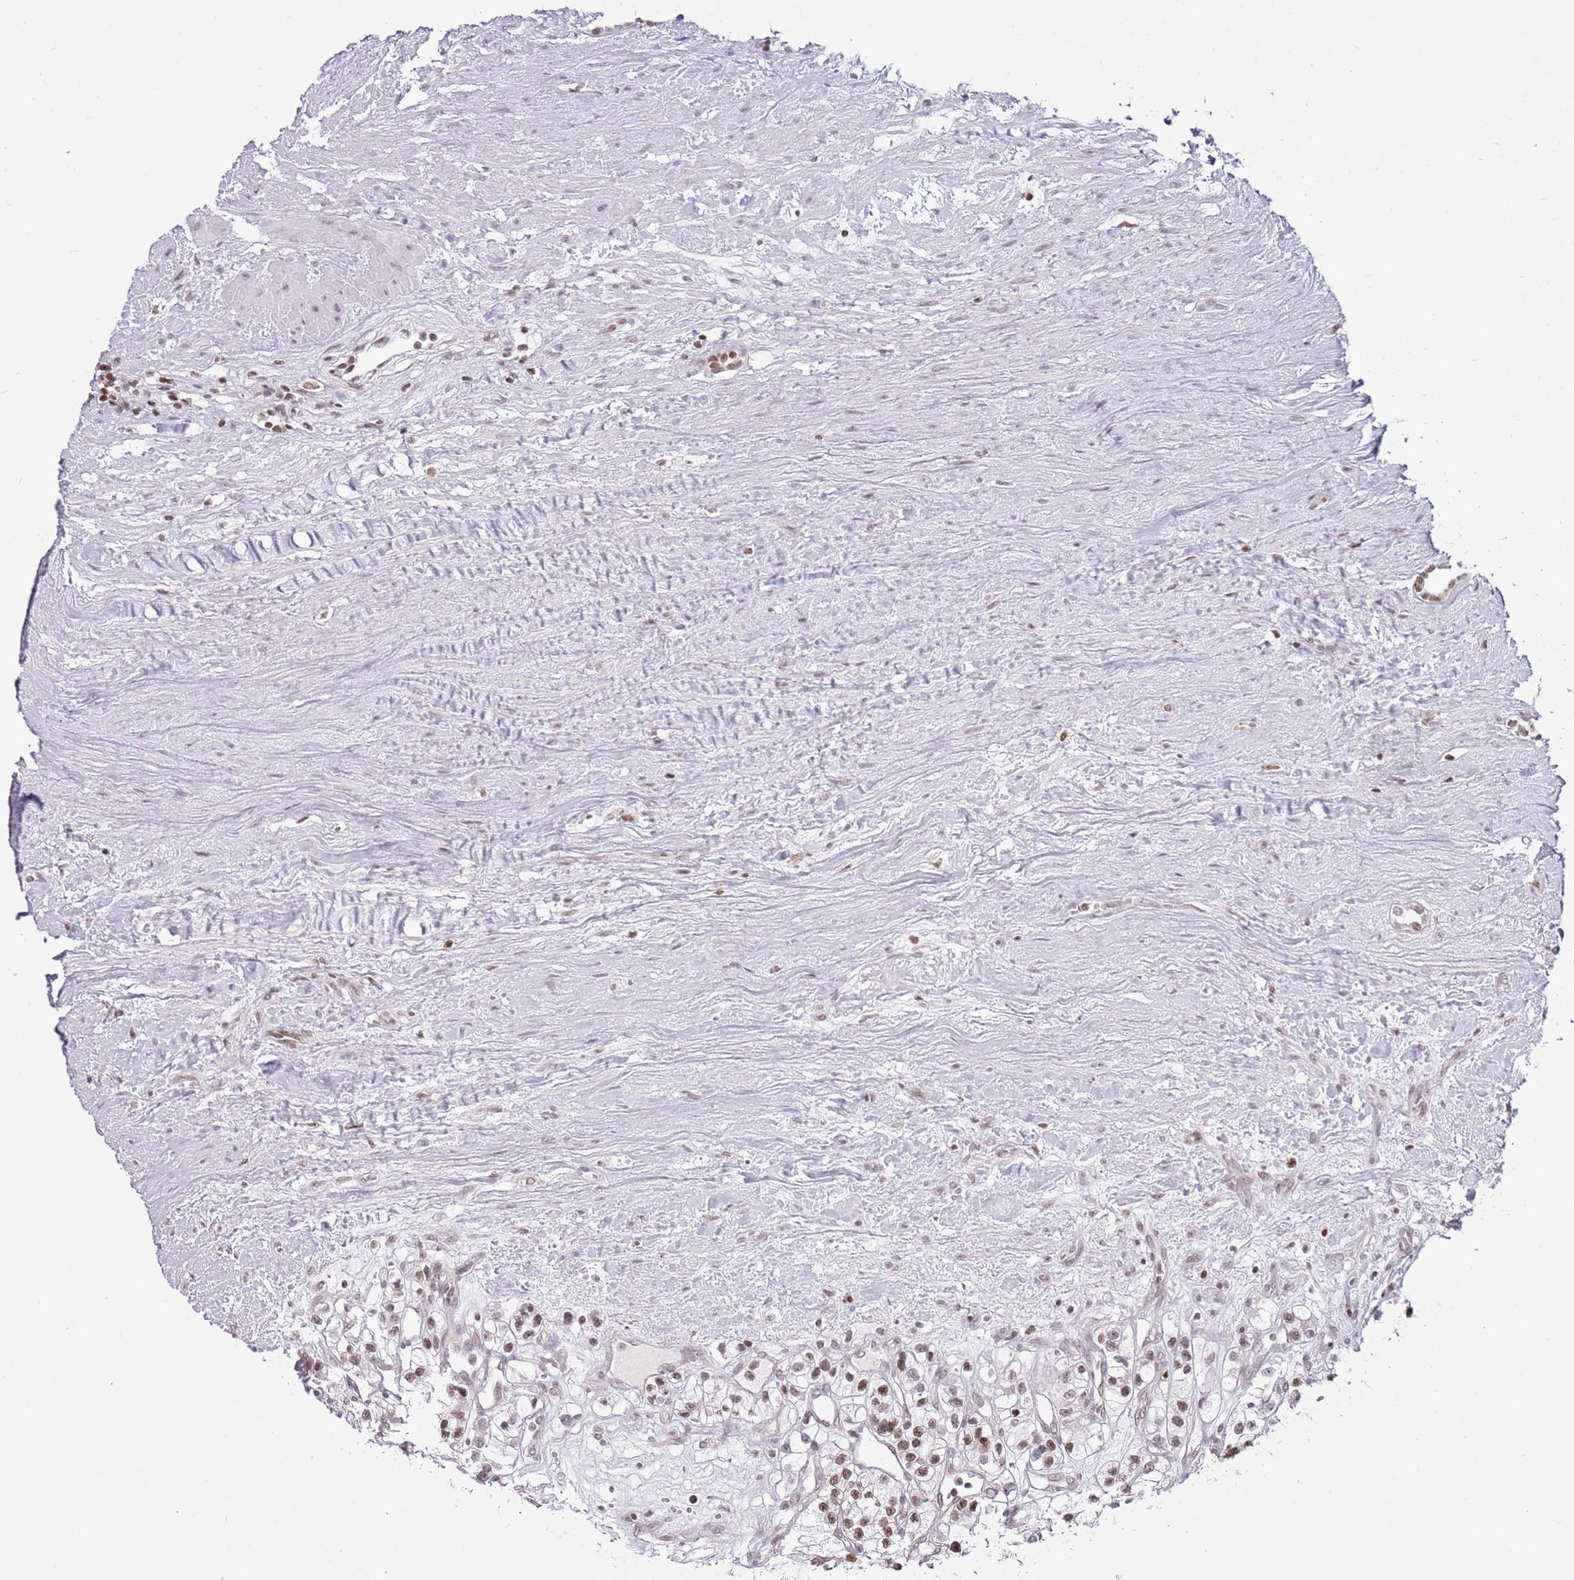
{"staining": {"intensity": "moderate", "quantity": ">75%", "location": "nuclear"}, "tissue": "renal cancer", "cell_type": "Tumor cells", "image_type": "cancer", "snomed": [{"axis": "morphology", "description": "Adenocarcinoma, NOS"}, {"axis": "topography", "description": "Kidney"}], "caption": "This is a micrograph of immunohistochemistry (IHC) staining of renal cancer, which shows moderate positivity in the nuclear of tumor cells.", "gene": "SELENOH", "patient": {"sex": "female", "age": 57}}